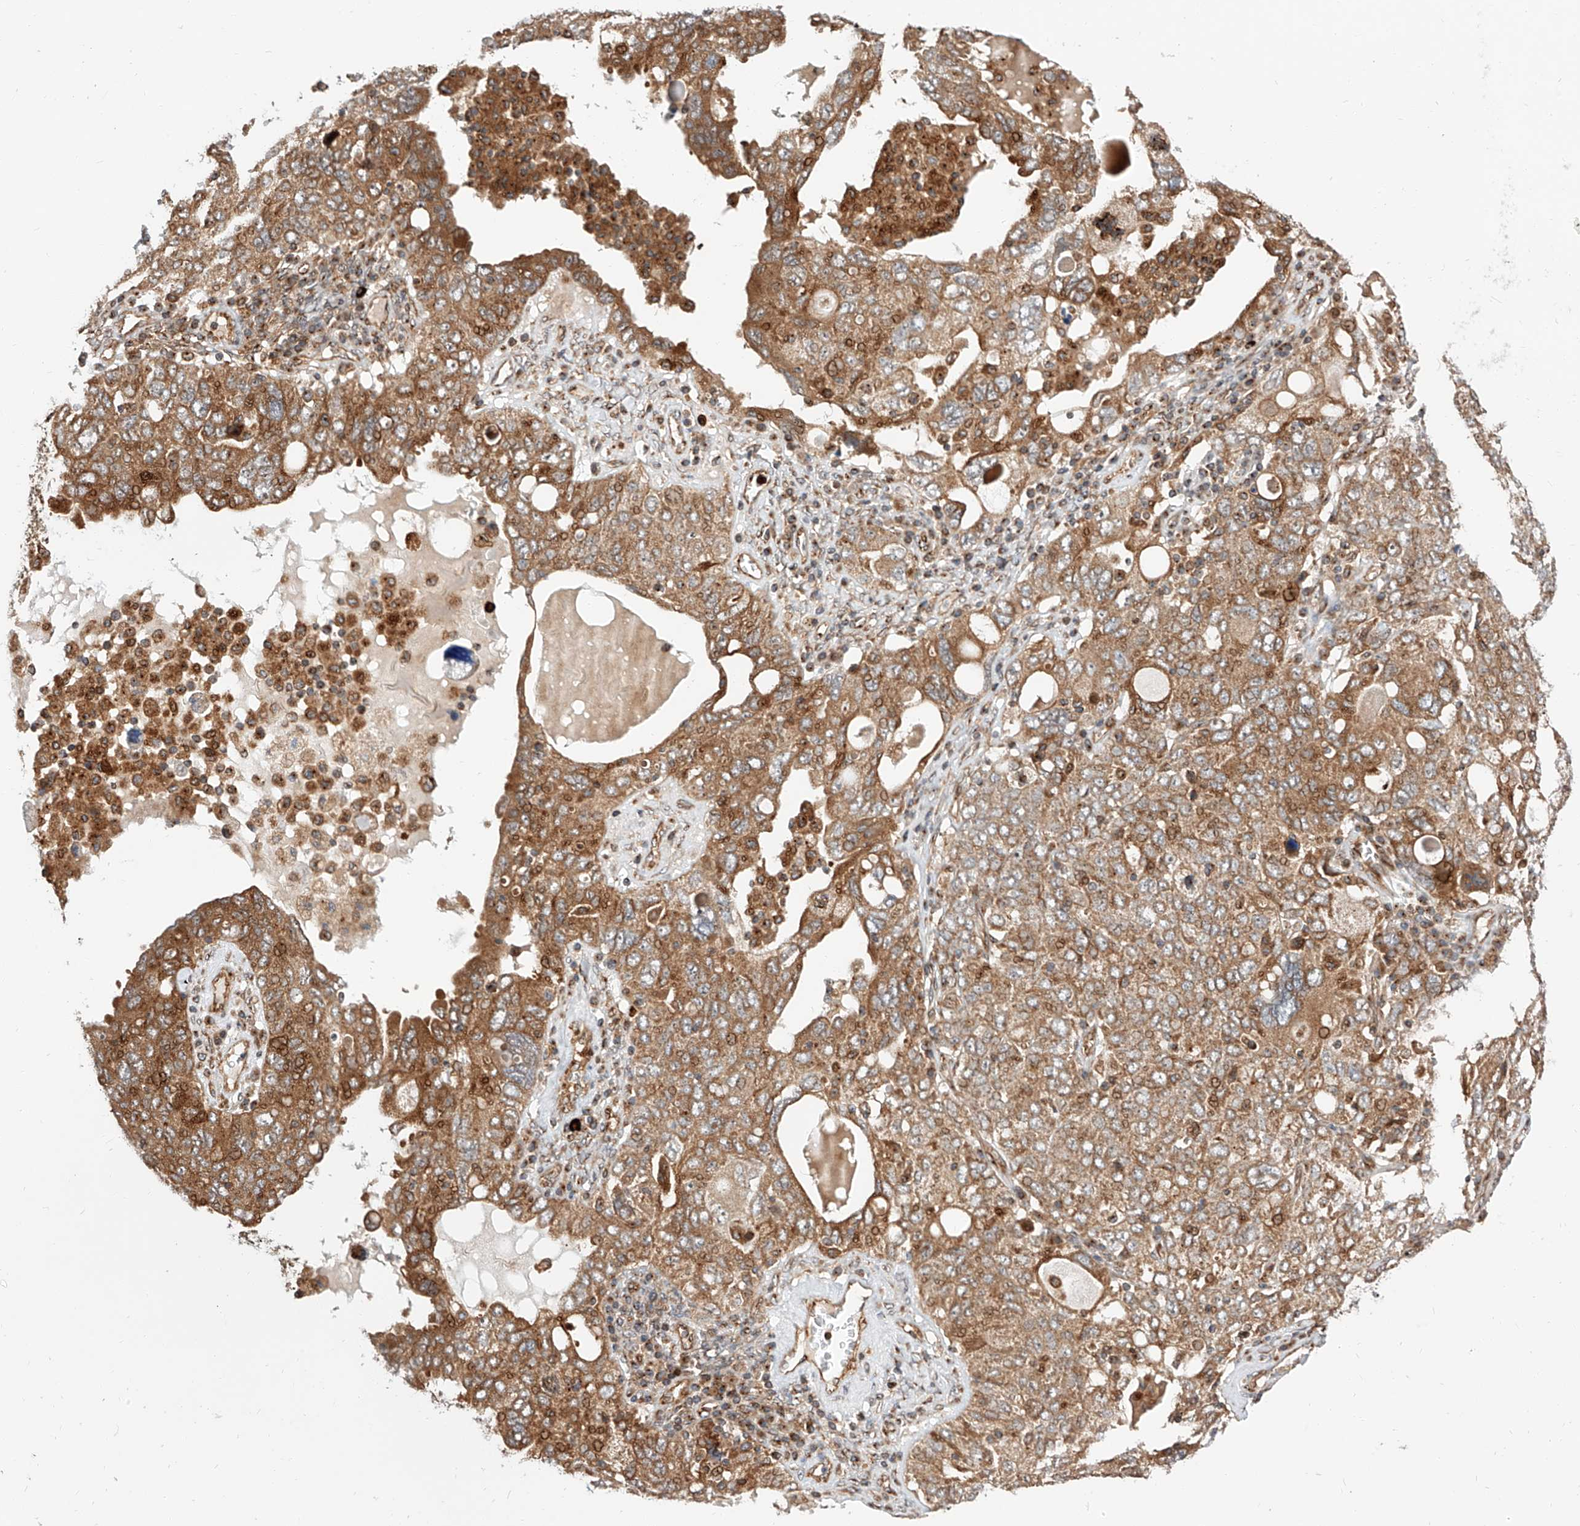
{"staining": {"intensity": "moderate", "quantity": ">75%", "location": "cytoplasmic/membranous"}, "tissue": "ovarian cancer", "cell_type": "Tumor cells", "image_type": "cancer", "snomed": [{"axis": "morphology", "description": "Carcinoma, endometroid"}, {"axis": "topography", "description": "Ovary"}], "caption": "Immunohistochemical staining of ovarian endometroid carcinoma exhibits medium levels of moderate cytoplasmic/membranous protein positivity in about >75% of tumor cells. (DAB (3,3'-diaminobenzidine) IHC, brown staining for protein, blue staining for nuclei).", "gene": "ISCA2", "patient": {"sex": "female", "age": 62}}